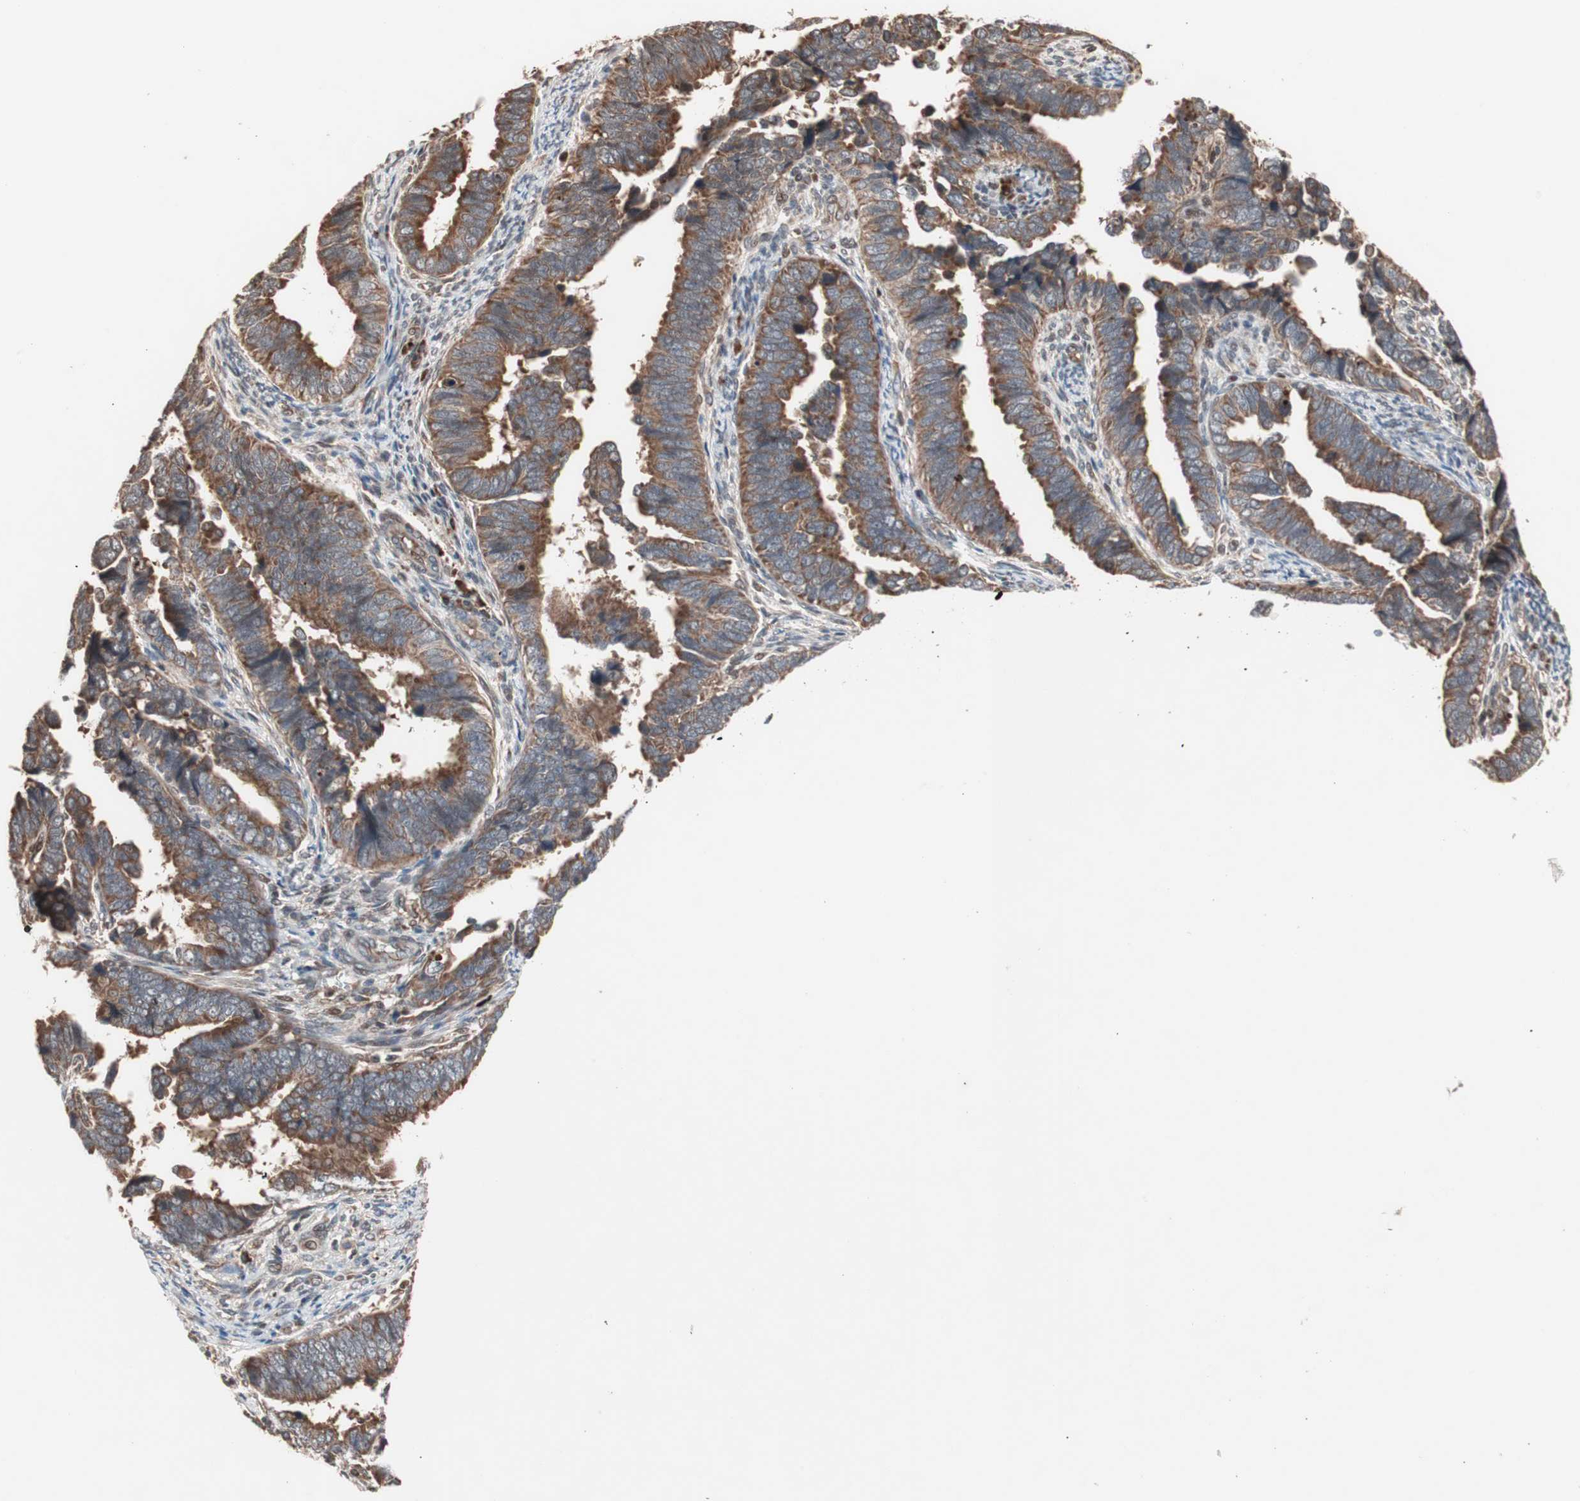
{"staining": {"intensity": "strong", "quantity": ">75%", "location": "cytoplasmic/membranous"}, "tissue": "endometrial cancer", "cell_type": "Tumor cells", "image_type": "cancer", "snomed": [{"axis": "morphology", "description": "Adenocarcinoma, NOS"}, {"axis": "topography", "description": "Endometrium"}], "caption": "Adenocarcinoma (endometrial) stained for a protein demonstrates strong cytoplasmic/membranous positivity in tumor cells.", "gene": "NF2", "patient": {"sex": "female", "age": 75}}